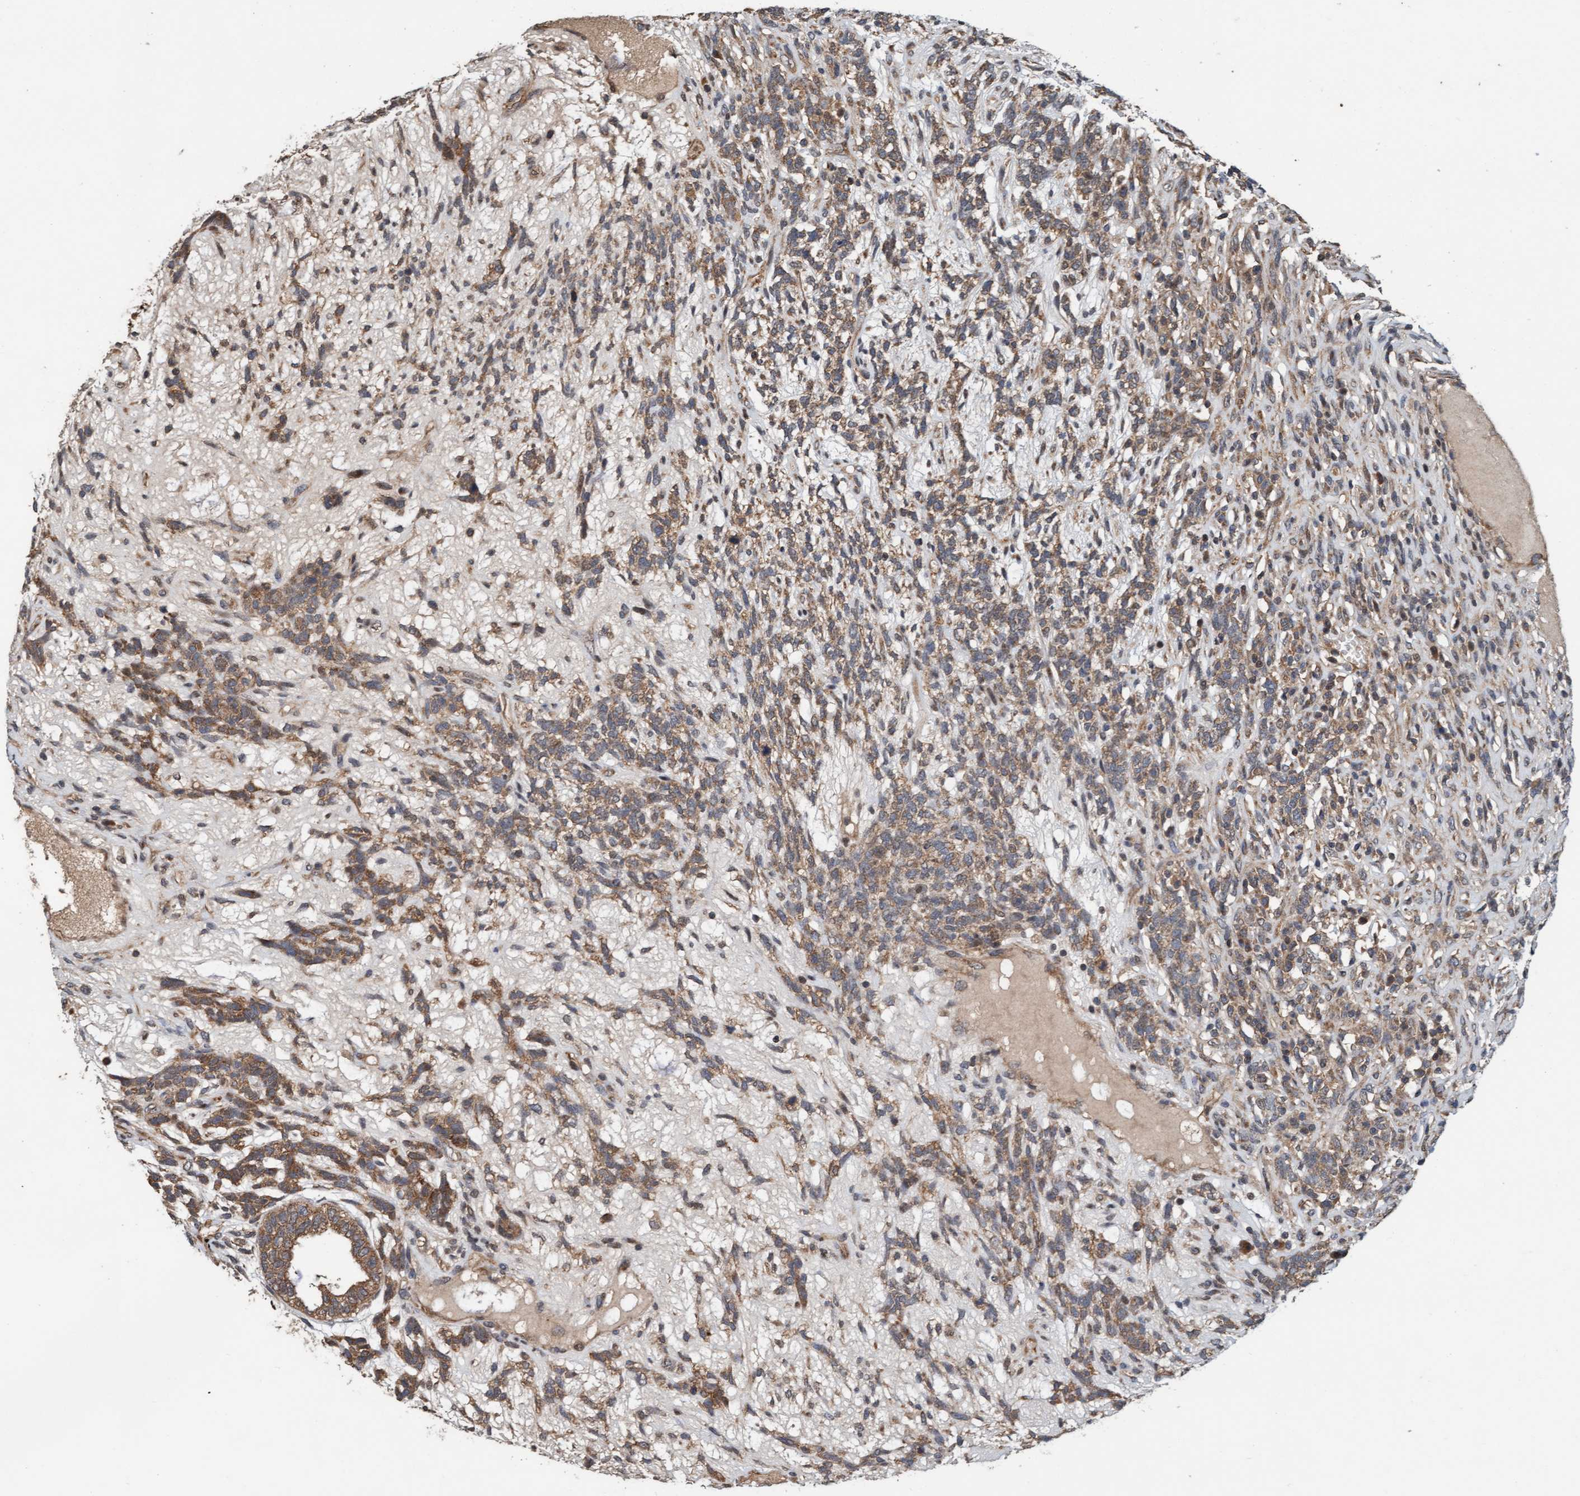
{"staining": {"intensity": "moderate", "quantity": ">75%", "location": "cytoplasmic/membranous"}, "tissue": "testis cancer", "cell_type": "Tumor cells", "image_type": "cancer", "snomed": [{"axis": "morphology", "description": "Seminoma, NOS"}, {"axis": "topography", "description": "Testis"}], "caption": "Approximately >75% of tumor cells in human seminoma (testis) demonstrate moderate cytoplasmic/membranous protein expression as visualized by brown immunohistochemical staining.", "gene": "MLXIP", "patient": {"sex": "male", "age": 28}}